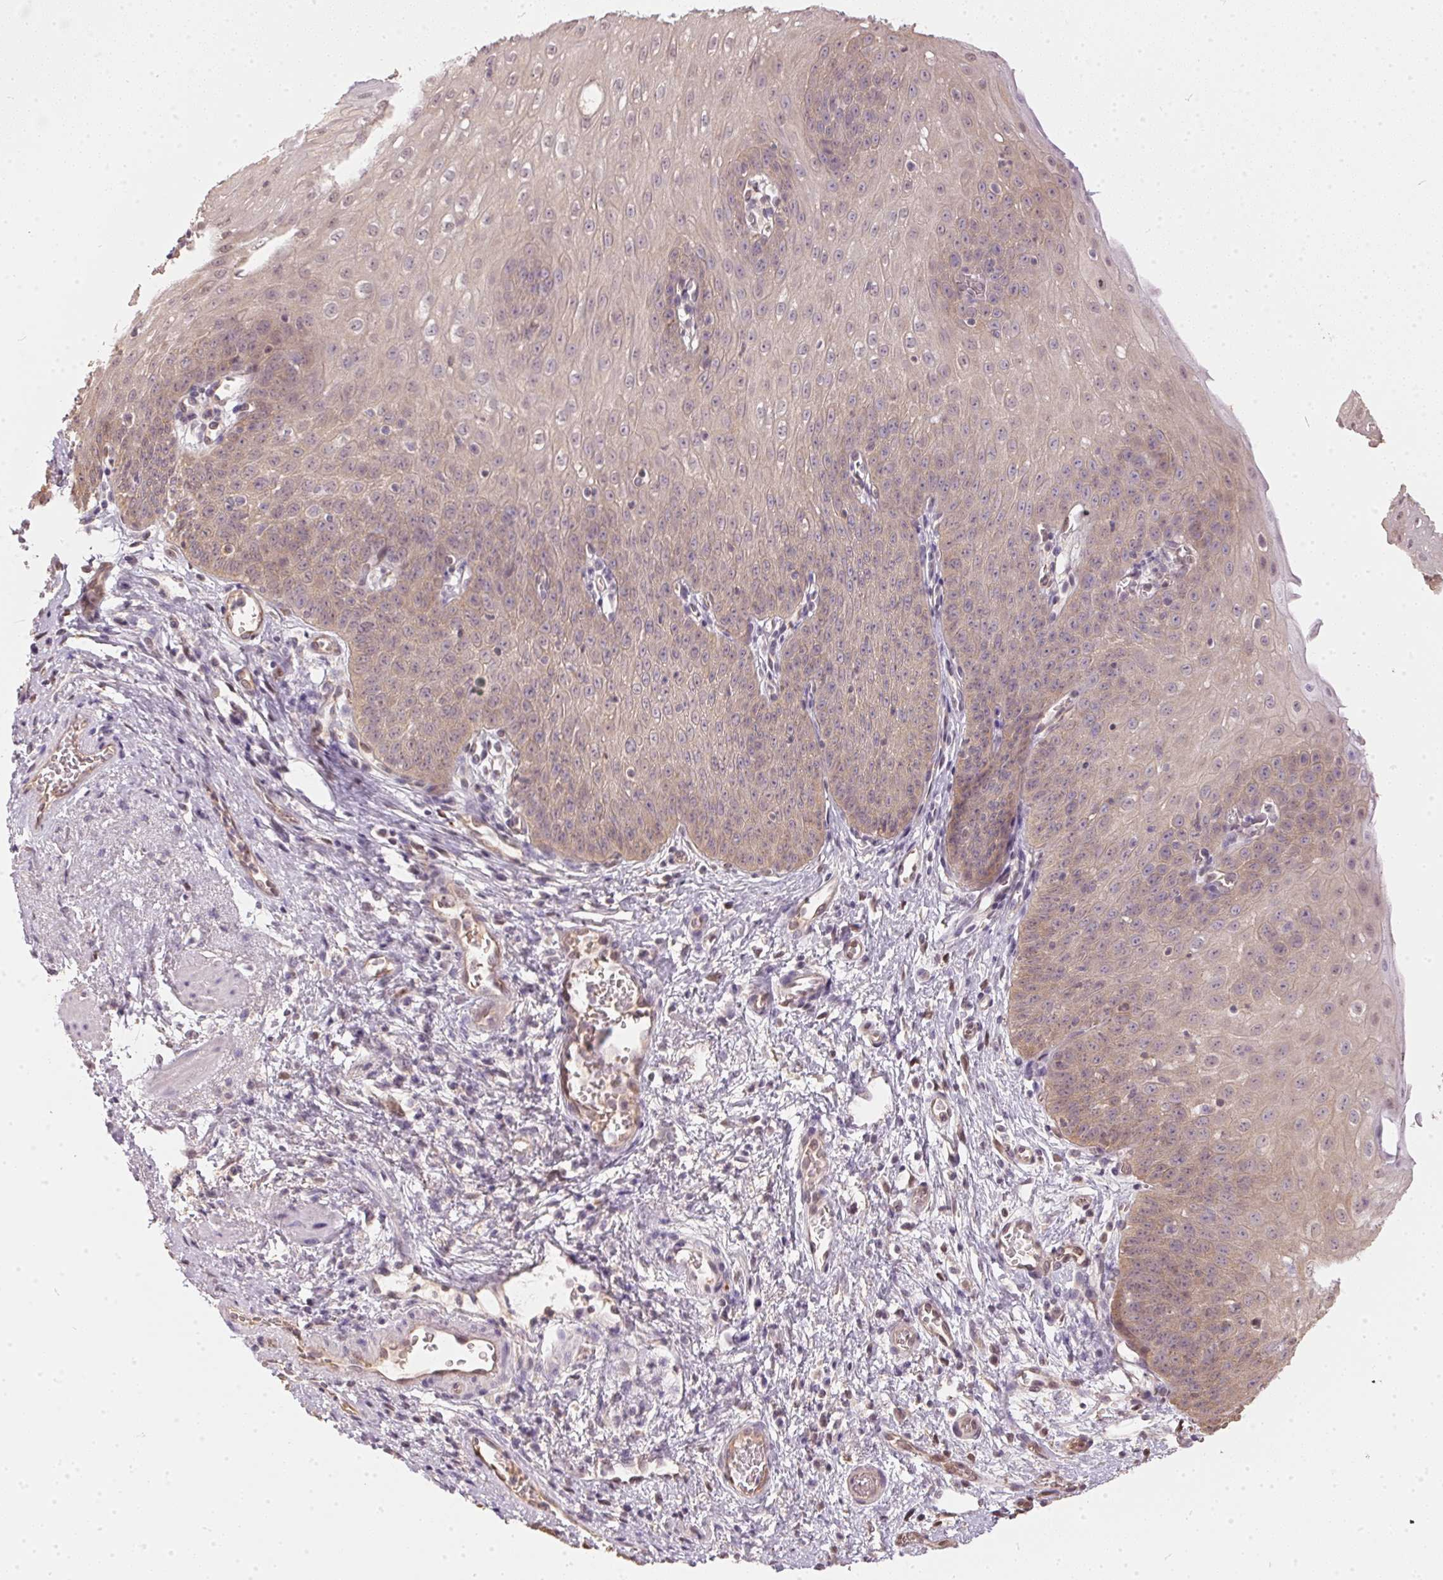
{"staining": {"intensity": "weak", "quantity": "<25%", "location": "cytoplasmic/membranous"}, "tissue": "esophagus", "cell_type": "Squamous epithelial cells", "image_type": "normal", "snomed": [{"axis": "morphology", "description": "Normal tissue, NOS"}, {"axis": "topography", "description": "Esophagus"}], "caption": "This is a photomicrograph of immunohistochemistry staining of unremarkable esophagus, which shows no staining in squamous epithelial cells.", "gene": "BLMH", "patient": {"sex": "male", "age": 71}}